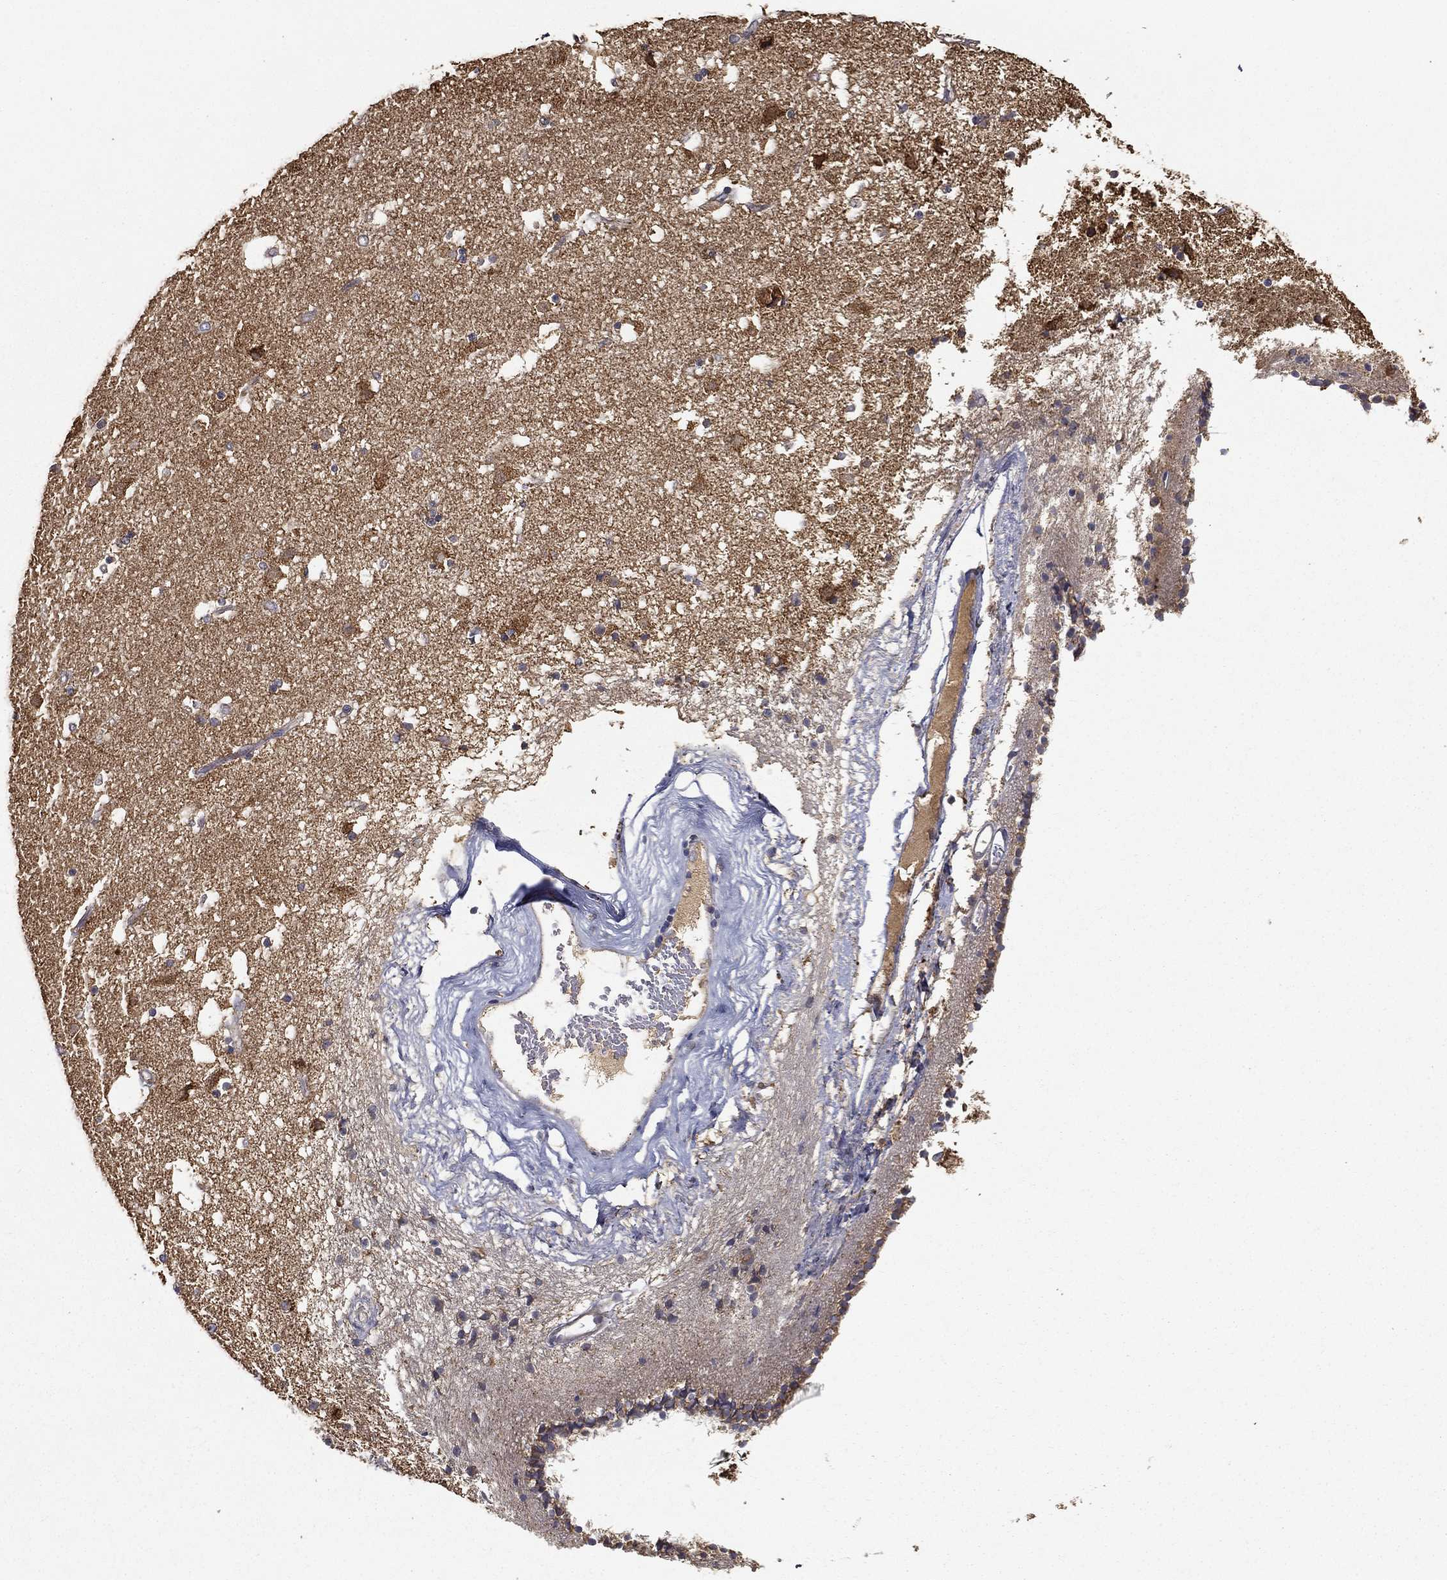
{"staining": {"intensity": "negative", "quantity": "none", "location": "none"}, "tissue": "caudate", "cell_type": "Glial cells", "image_type": "normal", "snomed": [{"axis": "morphology", "description": "Normal tissue, NOS"}, {"axis": "topography", "description": "Lateral ventricle wall"}], "caption": "High power microscopy micrograph of an immunohistochemistry (IHC) histopathology image of unremarkable caudate, revealing no significant expression in glial cells.", "gene": "MT", "patient": {"sex": "female", "age": 71}}